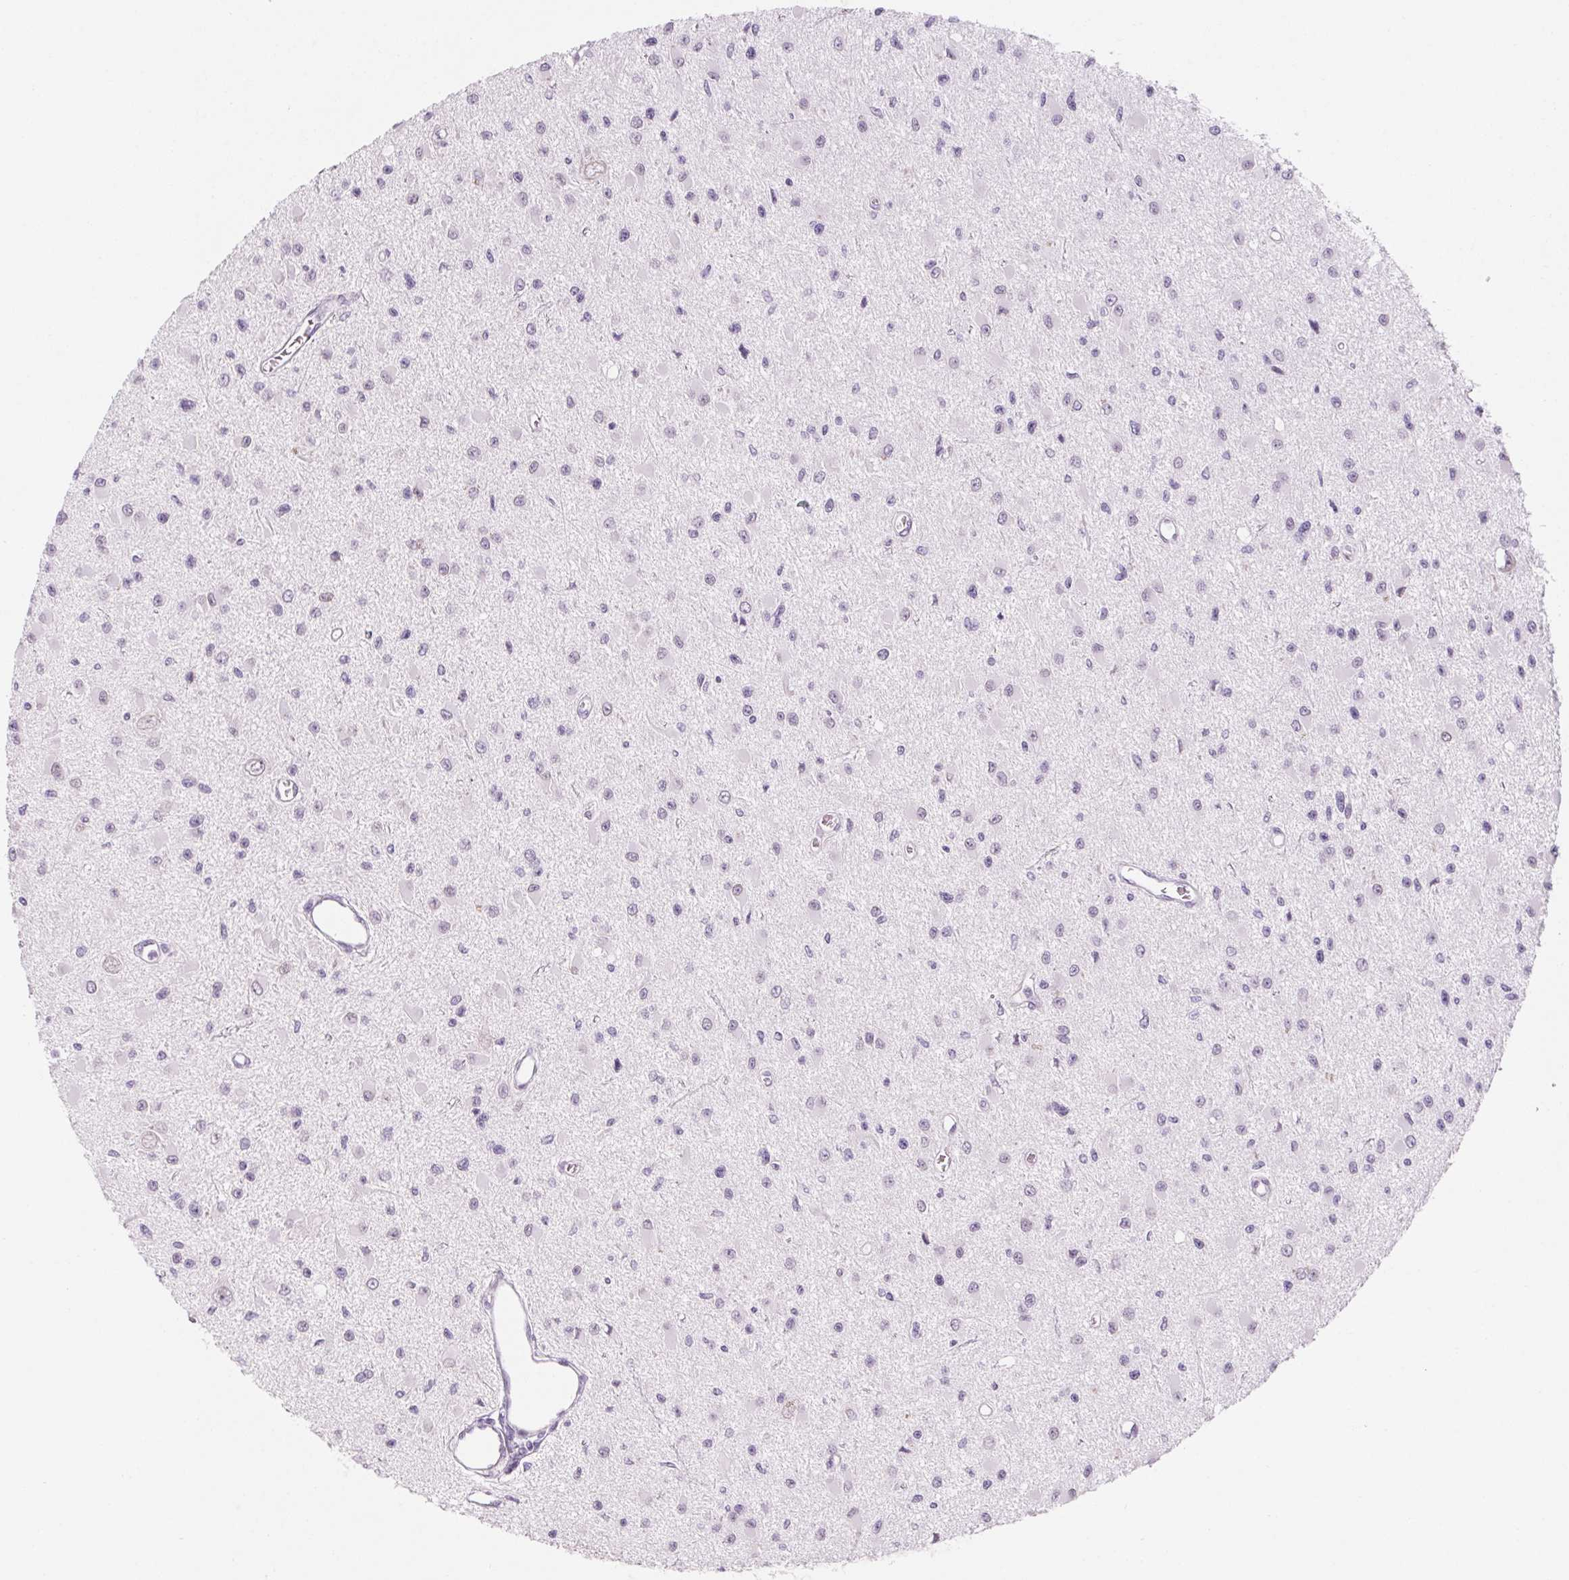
{"staining": {"intensity": "negative", "quantity": "none", "location": "none"}, "tissue": "glioma", "cell_type": "Tumor cells", "image_type": "cancer", "snomed": [{"axis": "morphology", "description": "Glioma, malignant, High grade"}, {"axis": "topography", "description": "Brain"}], "caption": "A photomicrograph of high-grade glioma (malignant) stained for a protein reveals no brown staining in tumor cells.", "gene": "KCNQ2", "patient": {"sex": "male", "age": 54}}